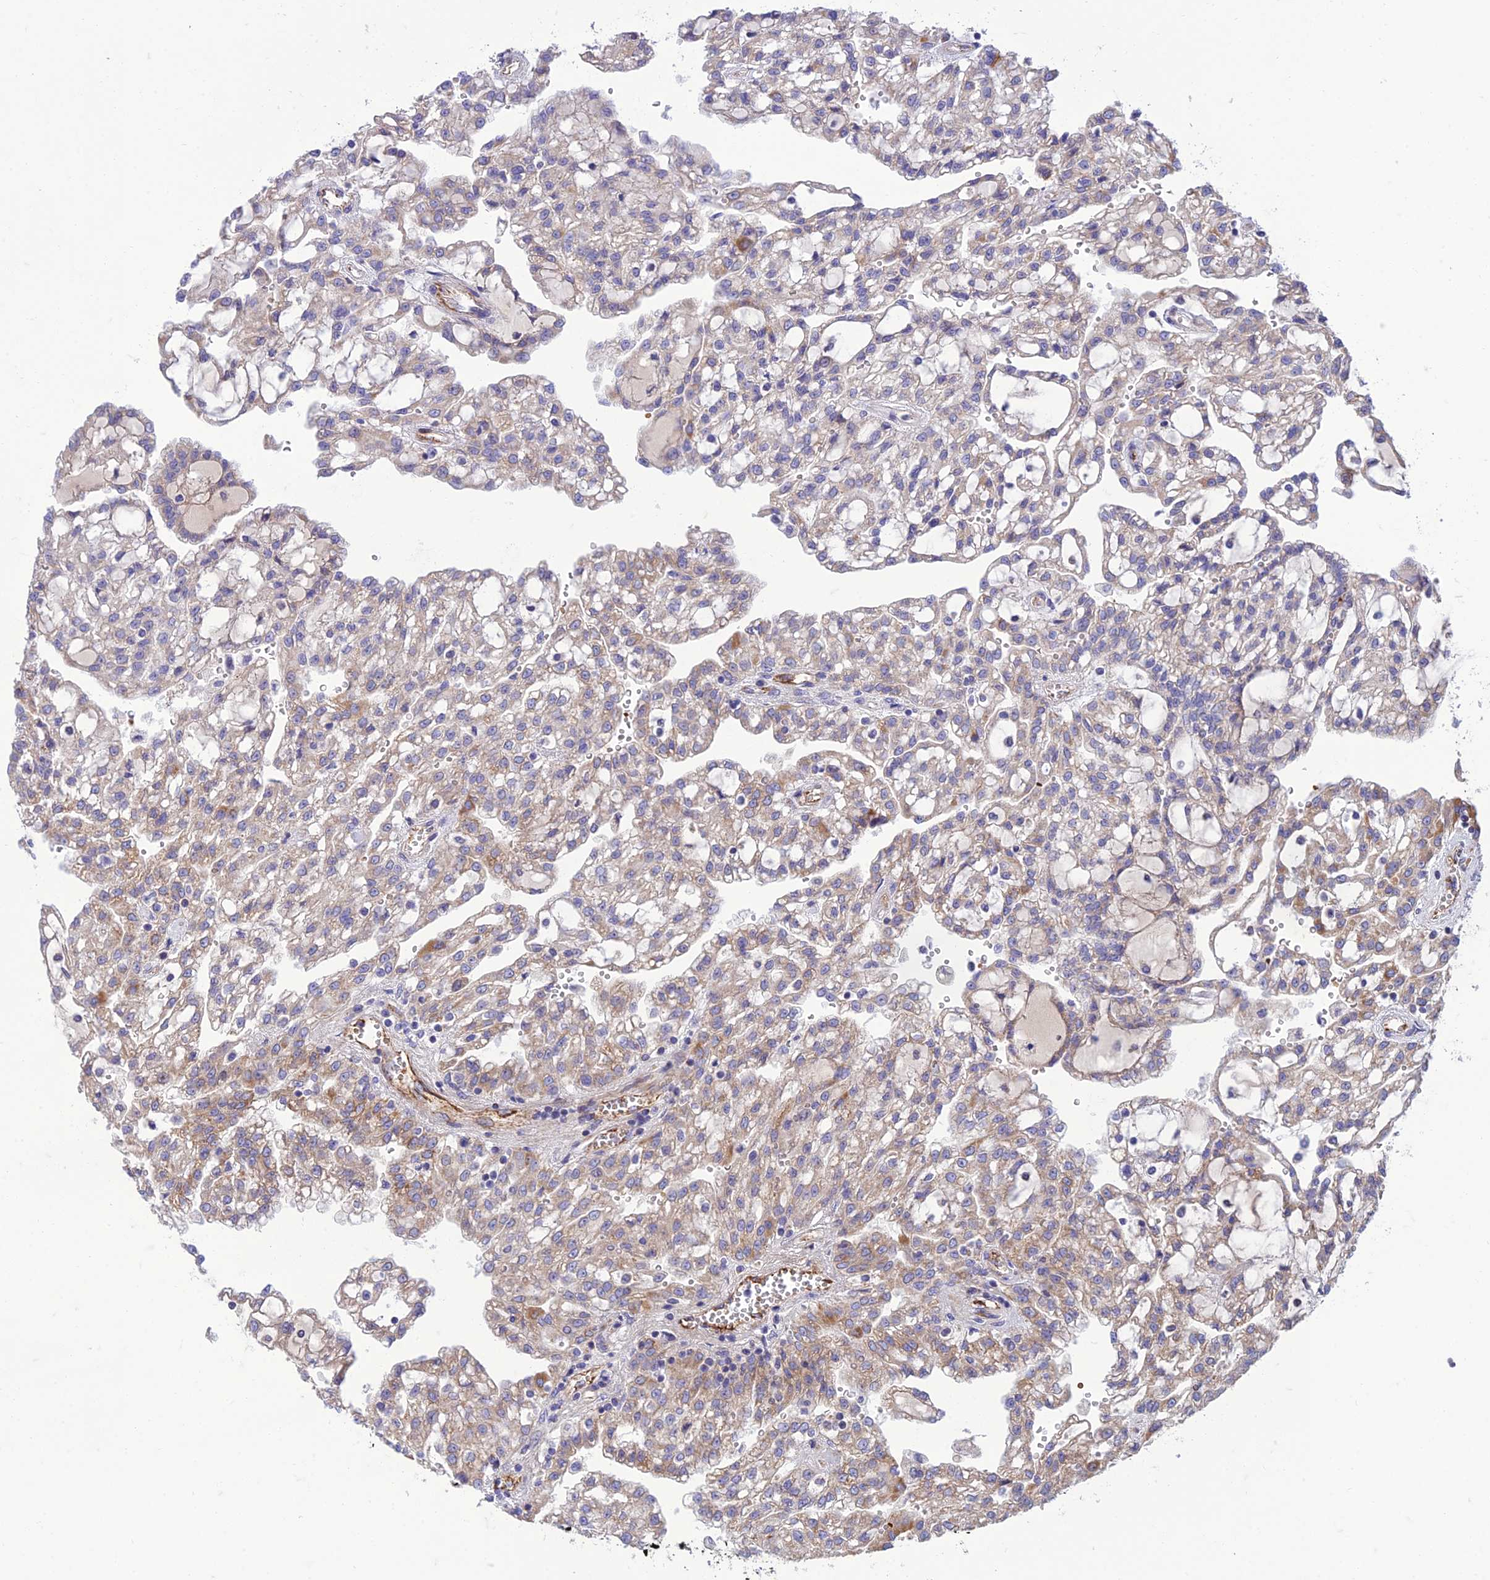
{"staining": {"intensity": "negative", "quantity": "none", "location": "none"}, "tissue": "renal cancer", "cell_type": "Tumor cells", "image_type": "cancer", "snomed": [{"axis": "morphology", "description": "Adenocarcinoma, NOS"}, {"axis": "topography", "description": "Kidney"}], "caption": "DAB immunohistochemical staining of human renal cancer (adenocarcinoma) exhibits no significant staining in tumor cells.", "gene": "SEL1L3", "patient": {"sex": "male", "age": 63}}